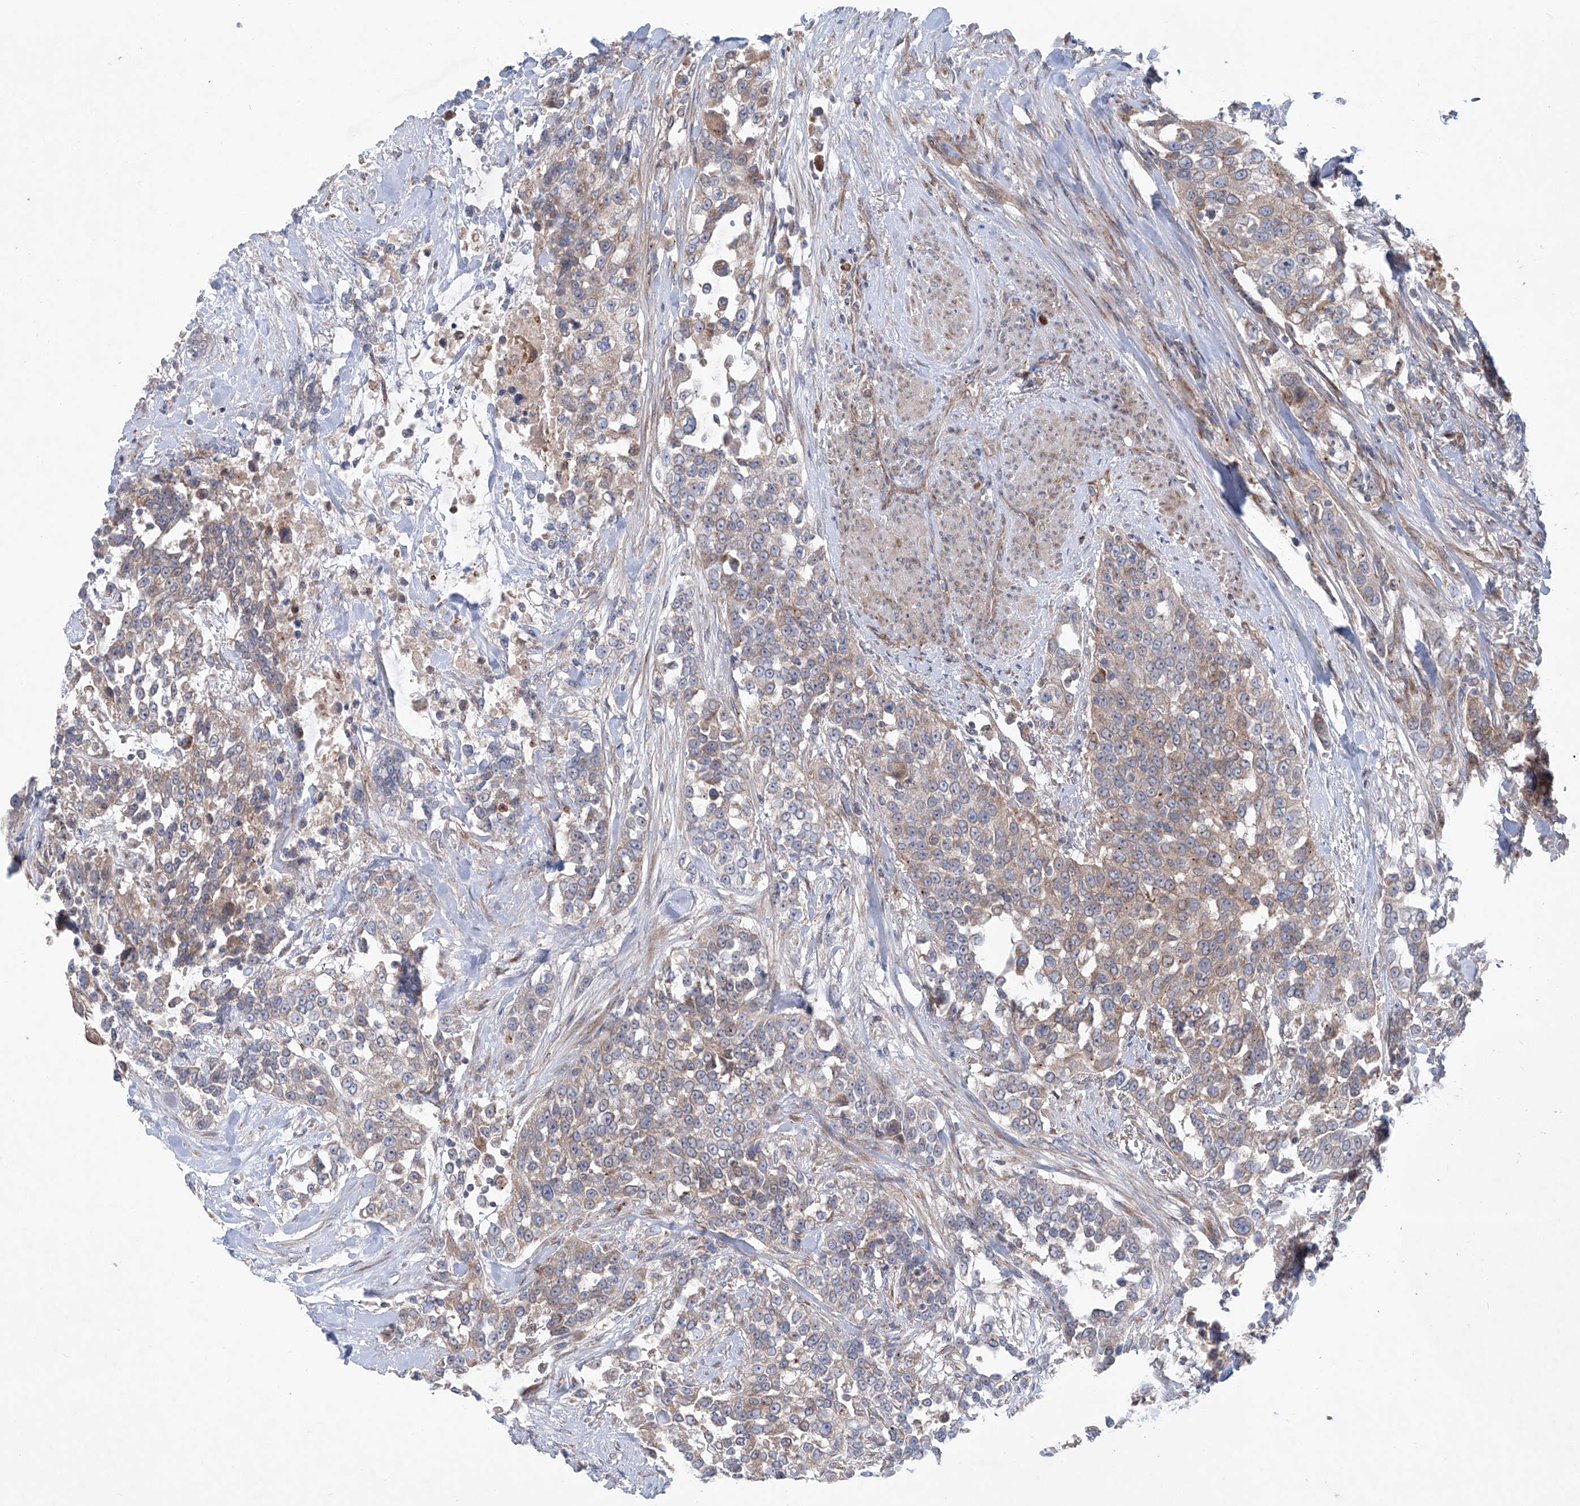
{"staining": {"intensity": "weak", "quantity": ">75%", "location": "cytoplasmic/membranous"}, "tissue": "urothelial cancer", "cell_type": "Tumor cells", "image_type": "cancer", "snomed": [{"axis": "morphology", "description": "Urothelial carcinoma, High grade"}, {"axis": "topography", "description": "Urinary bladder"}], "caption": "Protein analysis of high-grade urothelial carcinoma tissue reveals weak cytoplasmic/membranous positivity in about >75% of tumor cells.", "gene": "KLC4", "patient": {"sex": "female", "age": 80}}